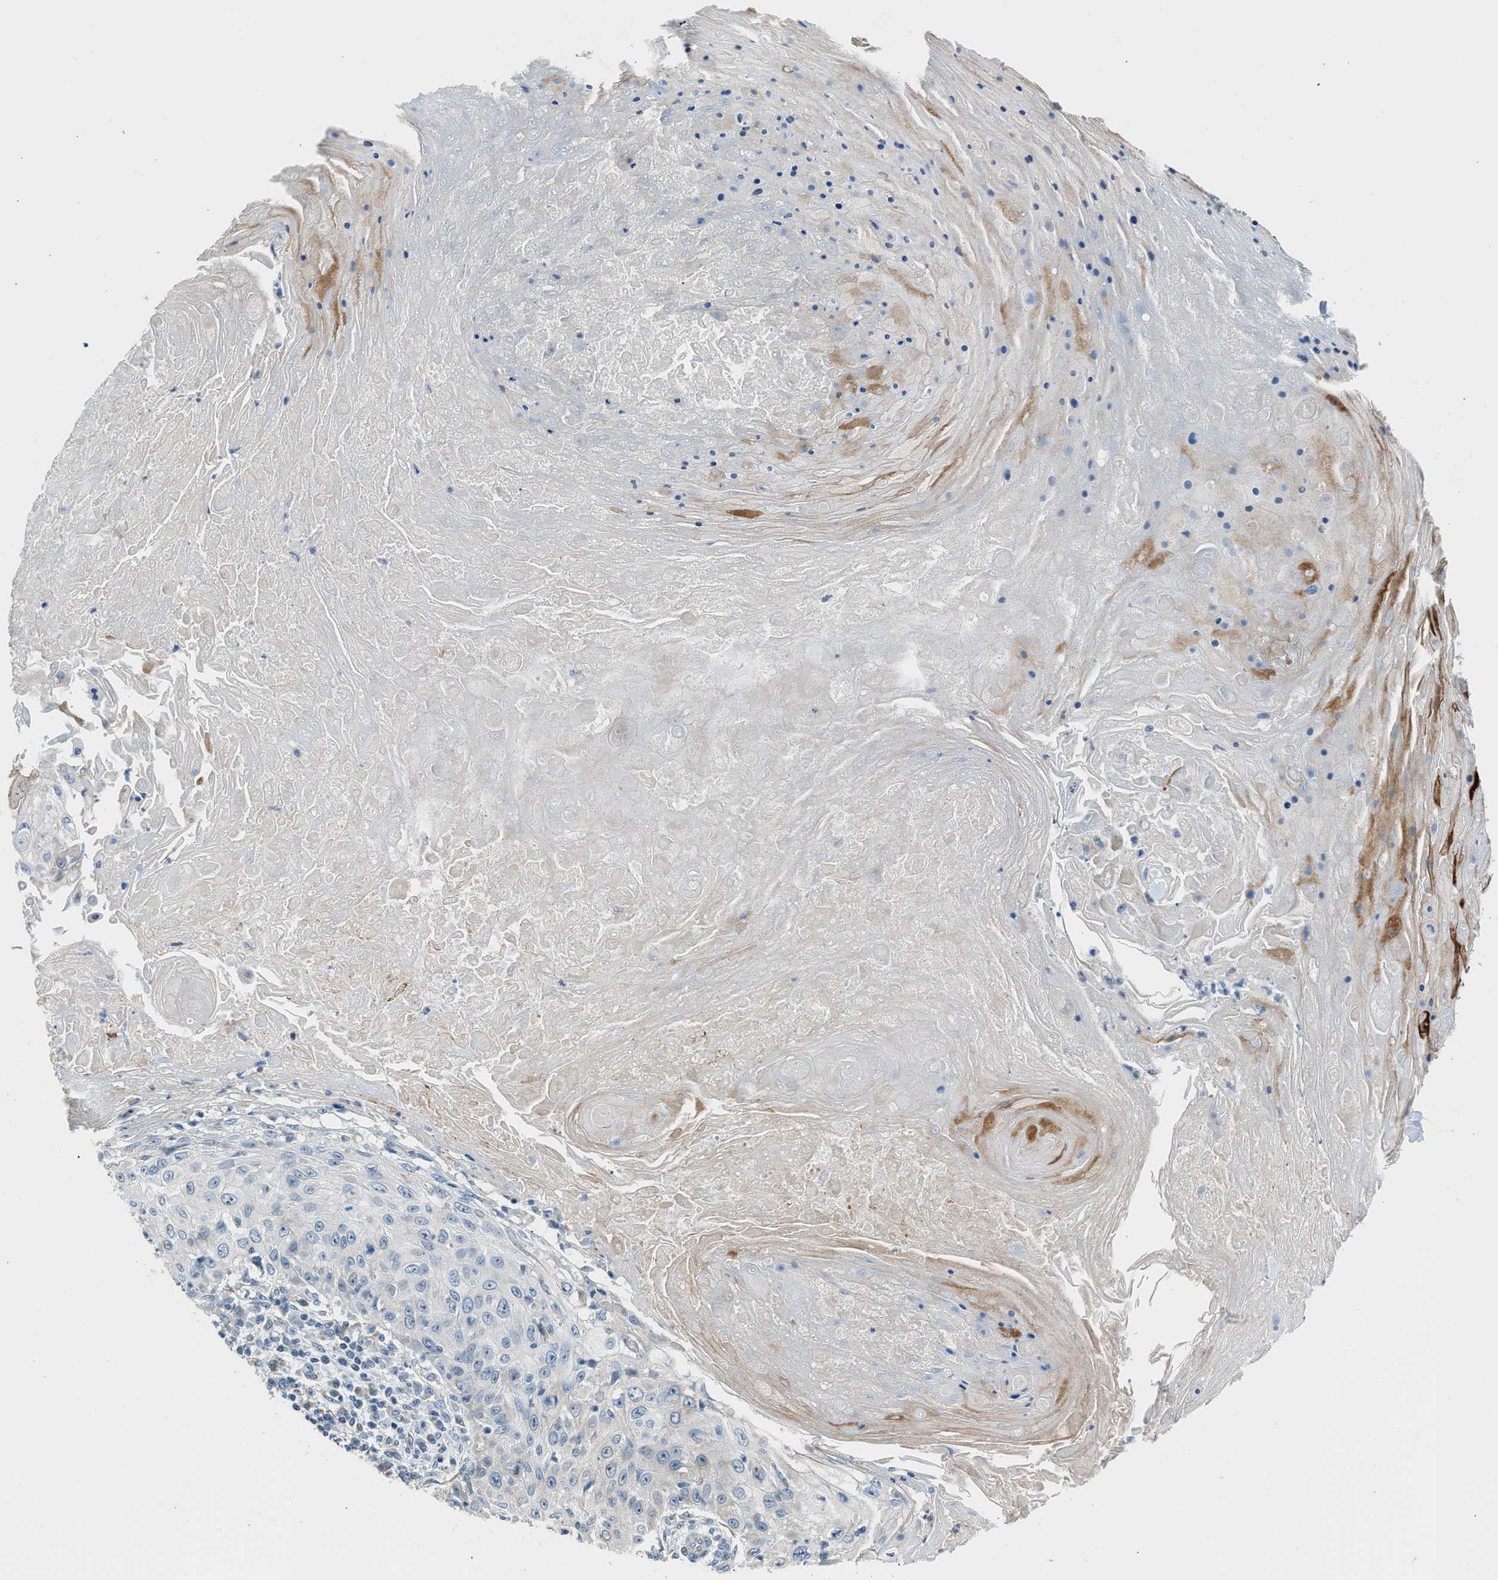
{"staining": {"intensity": "negative", "quantity": "none", "location": "none"}, "tissue": "skin cancer", "cell_type": "Tumor cells", "image_type": "cancer", "snomed": [{"axis": "morphology", "description": "Squamous cell carcinoma, NOS"}, {"axis": "topography", "description": "Skin"}], "caption": "Tumor cells are negative for protein expression in human skin cancer.", "gene": "RNF41", "patient": {"sex": "male", "age": 86}}